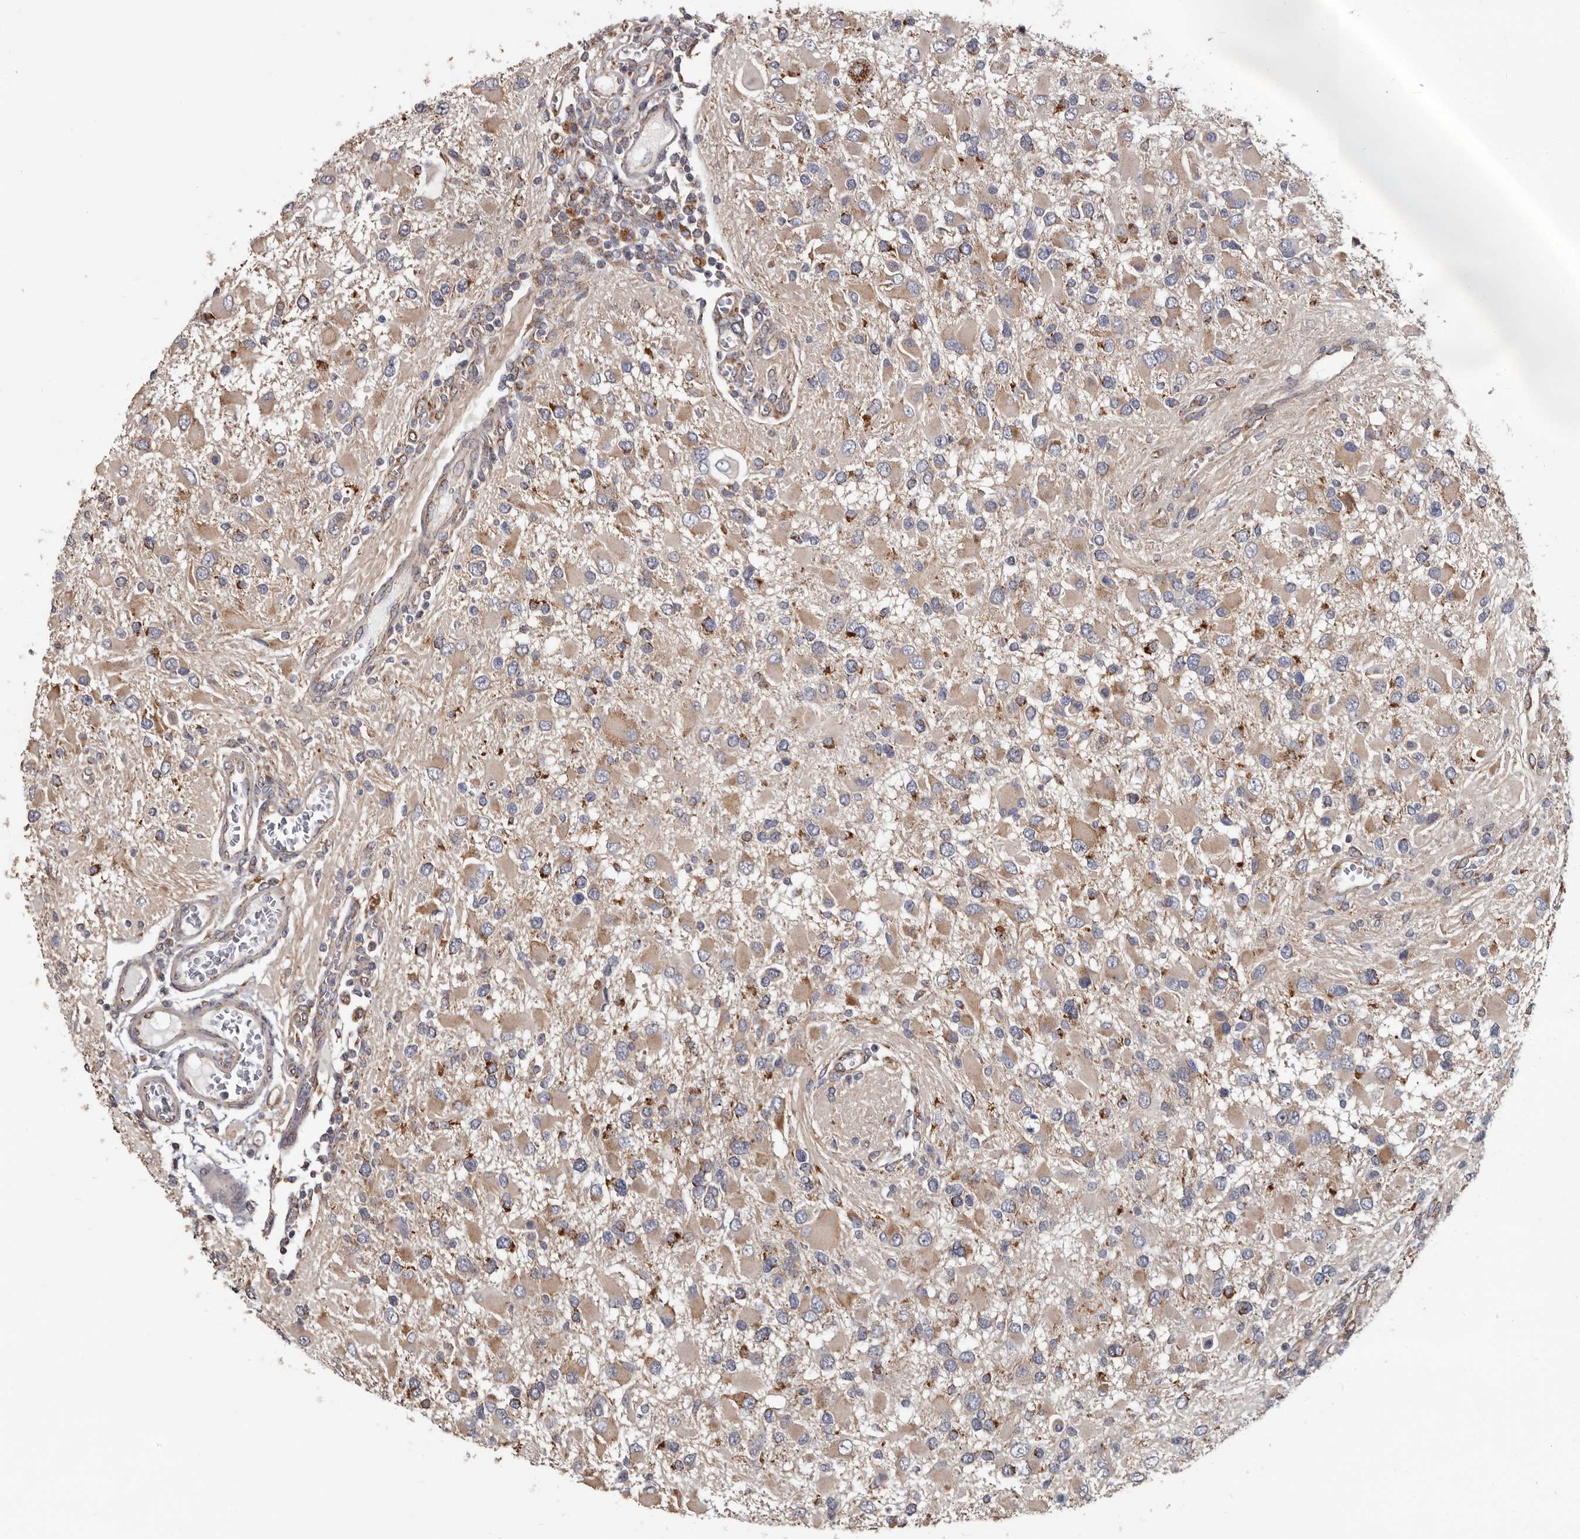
{"staining": {"intensity": "weak", "quantity": ">75%", "location": "cytoplasmic/membranous"}, "tissue": "glioma", "cell_type": "Tumor cells", "image_type": "cancer", "snomed": [{"axis": "morphology", "description": "Glioma, malignant, High grade"}, {"axis": "topography", "description": "Brain"}], "caption": "A micrograph showing weak cytoplasmic/membranous staining in approximately >75% of tumor cells in malignant glioma (high-grade), as visualized by brown immunohistochemical staining.", "gene": "MRPL18", "patient": {"sex": "male", "age": 53}}